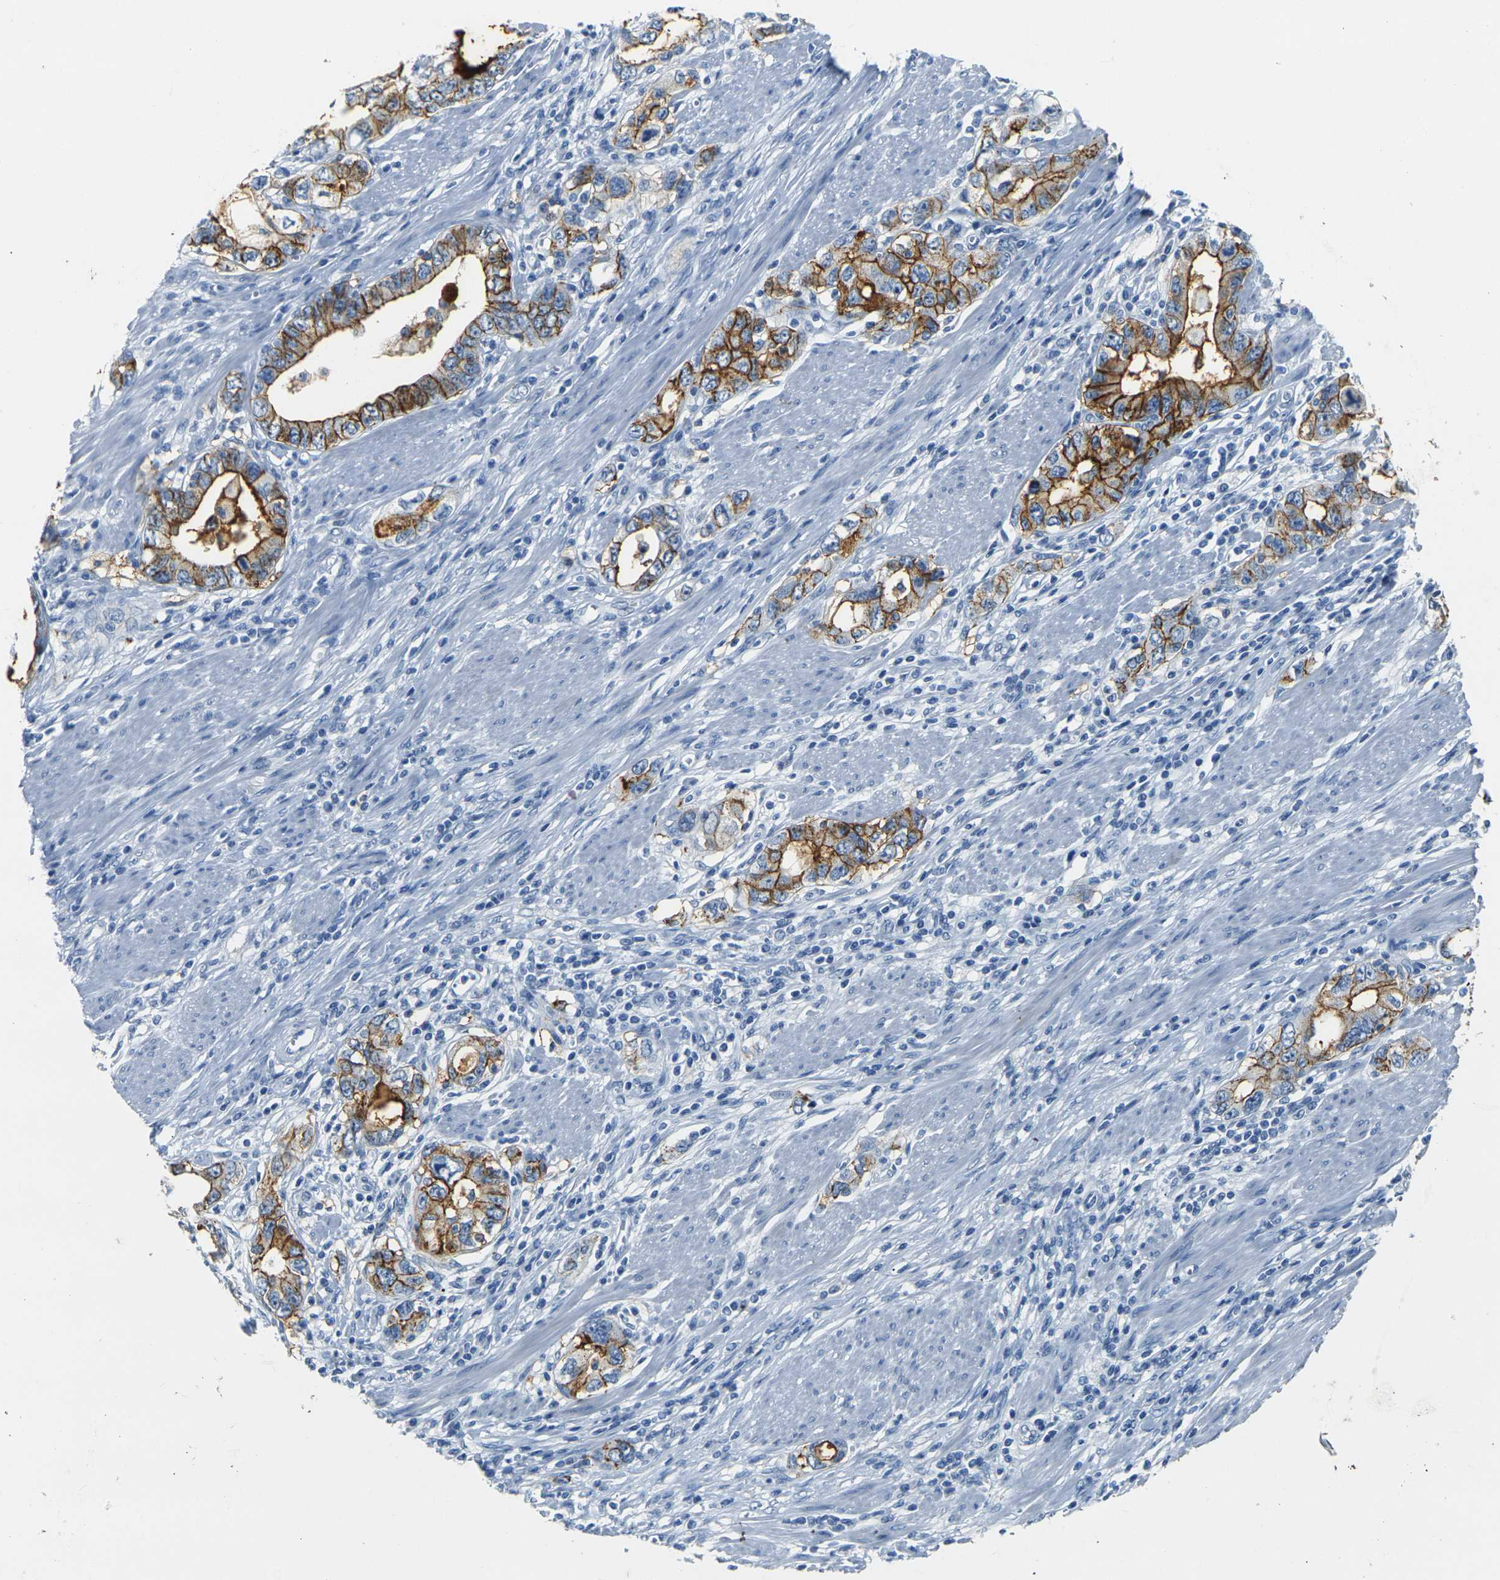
{"staining": {"intensity": "strong", "quantity": ">75%", "location": "cytoplasmic/membranous"}, "tissue": "stomach cancer", "cell_type": "Tumor cells", "image_type": "cancer", "snomed": [{"axis": "morphology", "description": "Adenocarcinoma, NOS"}, {"axis": "topography", "description": "Stomach, lower"}], "caption": "Brown immunohistochemical staining in human stomach cancer displays strong cytoplasmic/membranous positivity in about >75% of tumor cells.", "gene": "CLDN7", "patient": {"sex": "female", "age": 93}}